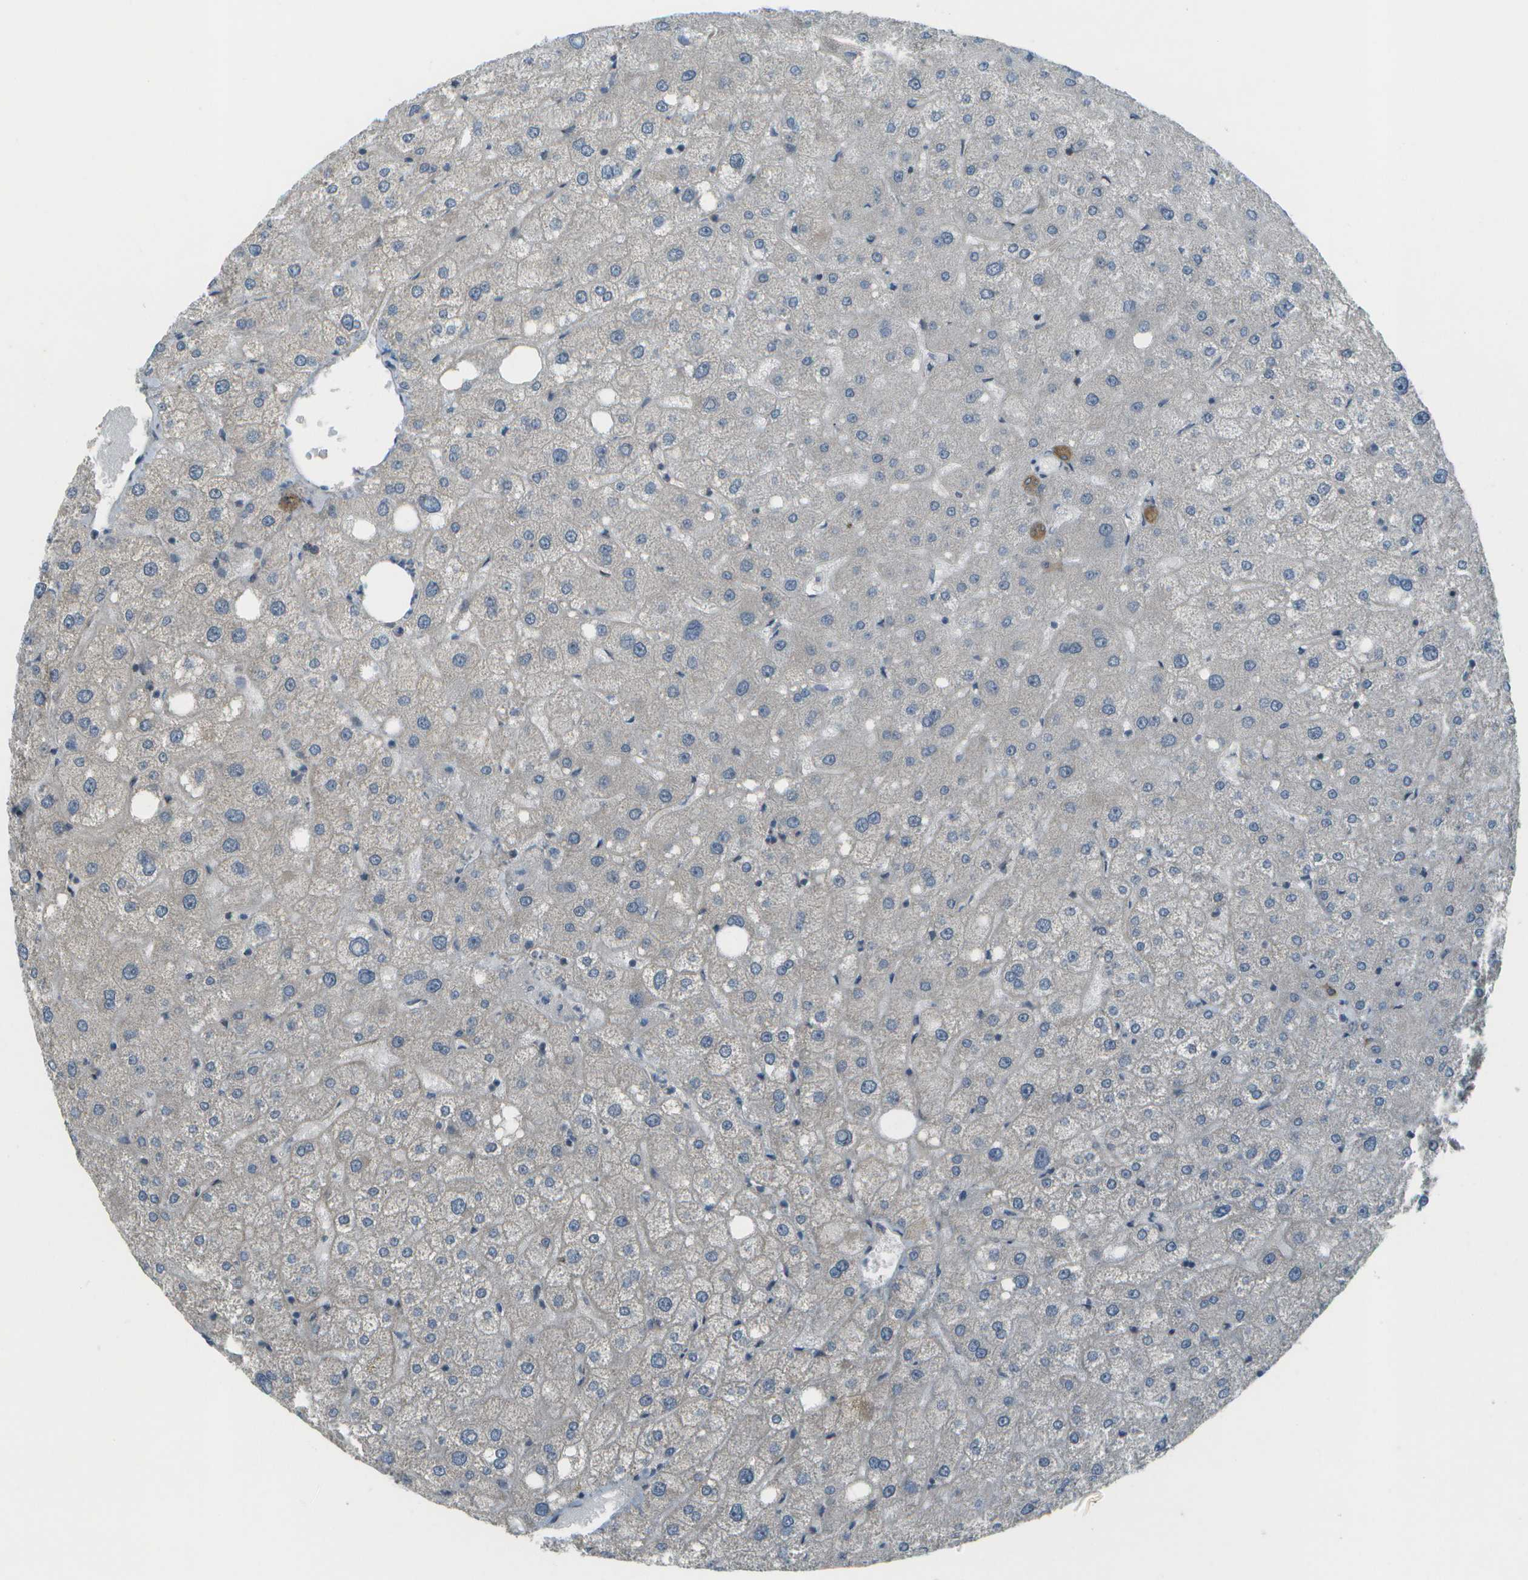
{"staining": {"intensity": "strong", "quantity": ">75%", "location": "cytoplasmic/membranous"}, "tissue": "liver", "cell_type": "Cholangiocytes", "image_type": "normal", "snomed": [{"axis": "morphology", "description": "Normal tissue, NOS"}, {"axis": "topography", "description": "Liver"}], "caption": "Approximately >75% of cholangiocytes in benign liver show strong cytoplasmic/membranous protein staining as visualized by brown immunohistochemical staining.", "gene": "WNK2", "patient": {"sex": "male", "age": 73}}